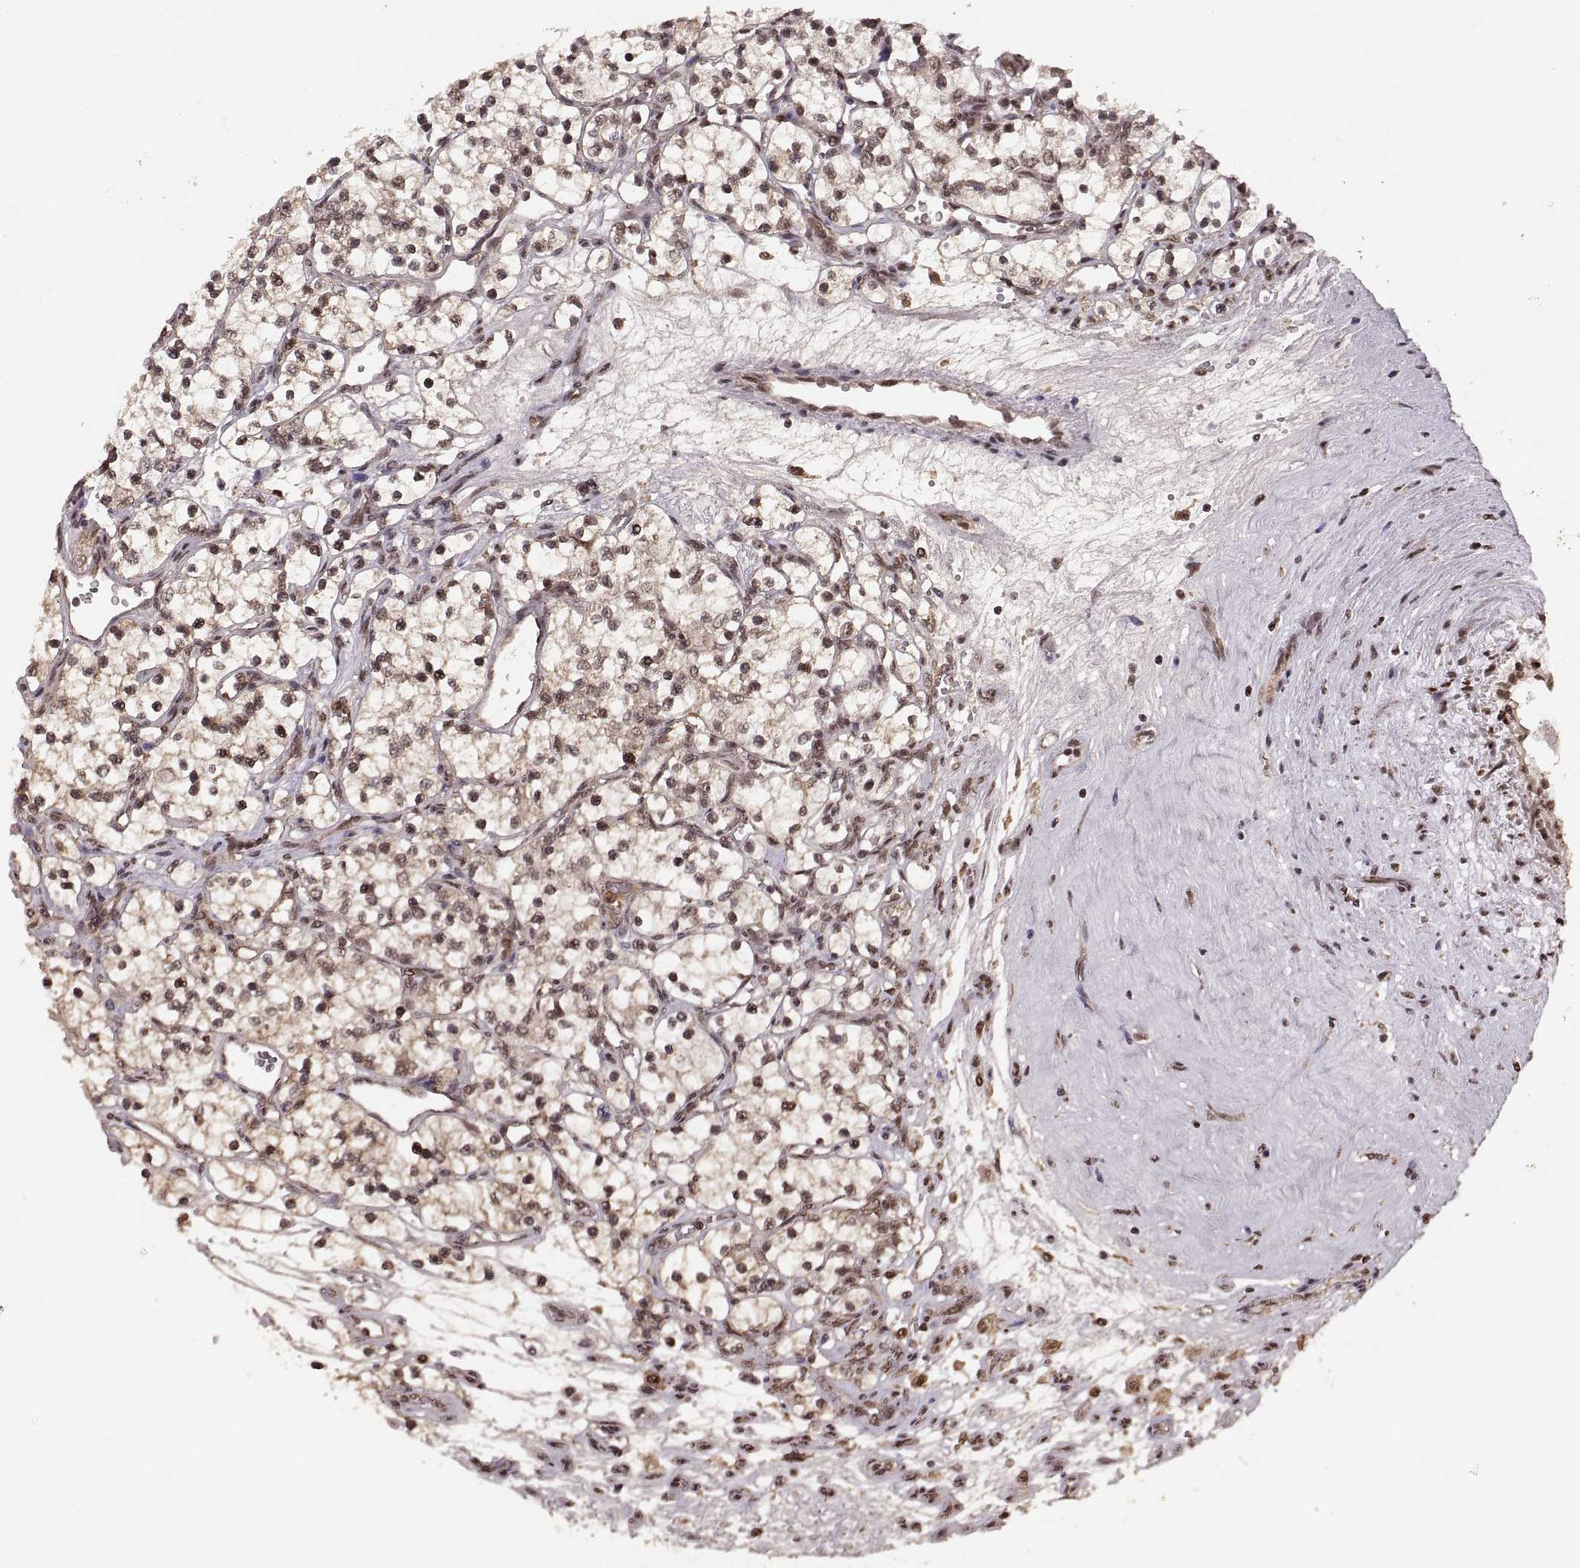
{"staining": {"intensity": "moderate", "quantity": "25%-75%", "location": "cytoplasmic/membranous,nuclear"}, "tissue": "renal cancer", "cell_type": "Tumor cells", "image_type": "cancer", "snomed": [{"axis": "morphology", "description": "Adenocarcinoma, NOS"}, {"axis": "topography", "description": "Kidney"}], "caption": "Renal adenocarcinoma stained with a protein marker reveals moderate staining in tumor cells.", "gene": "RFT1", "patient": {"sex": "female", "age": 69}}